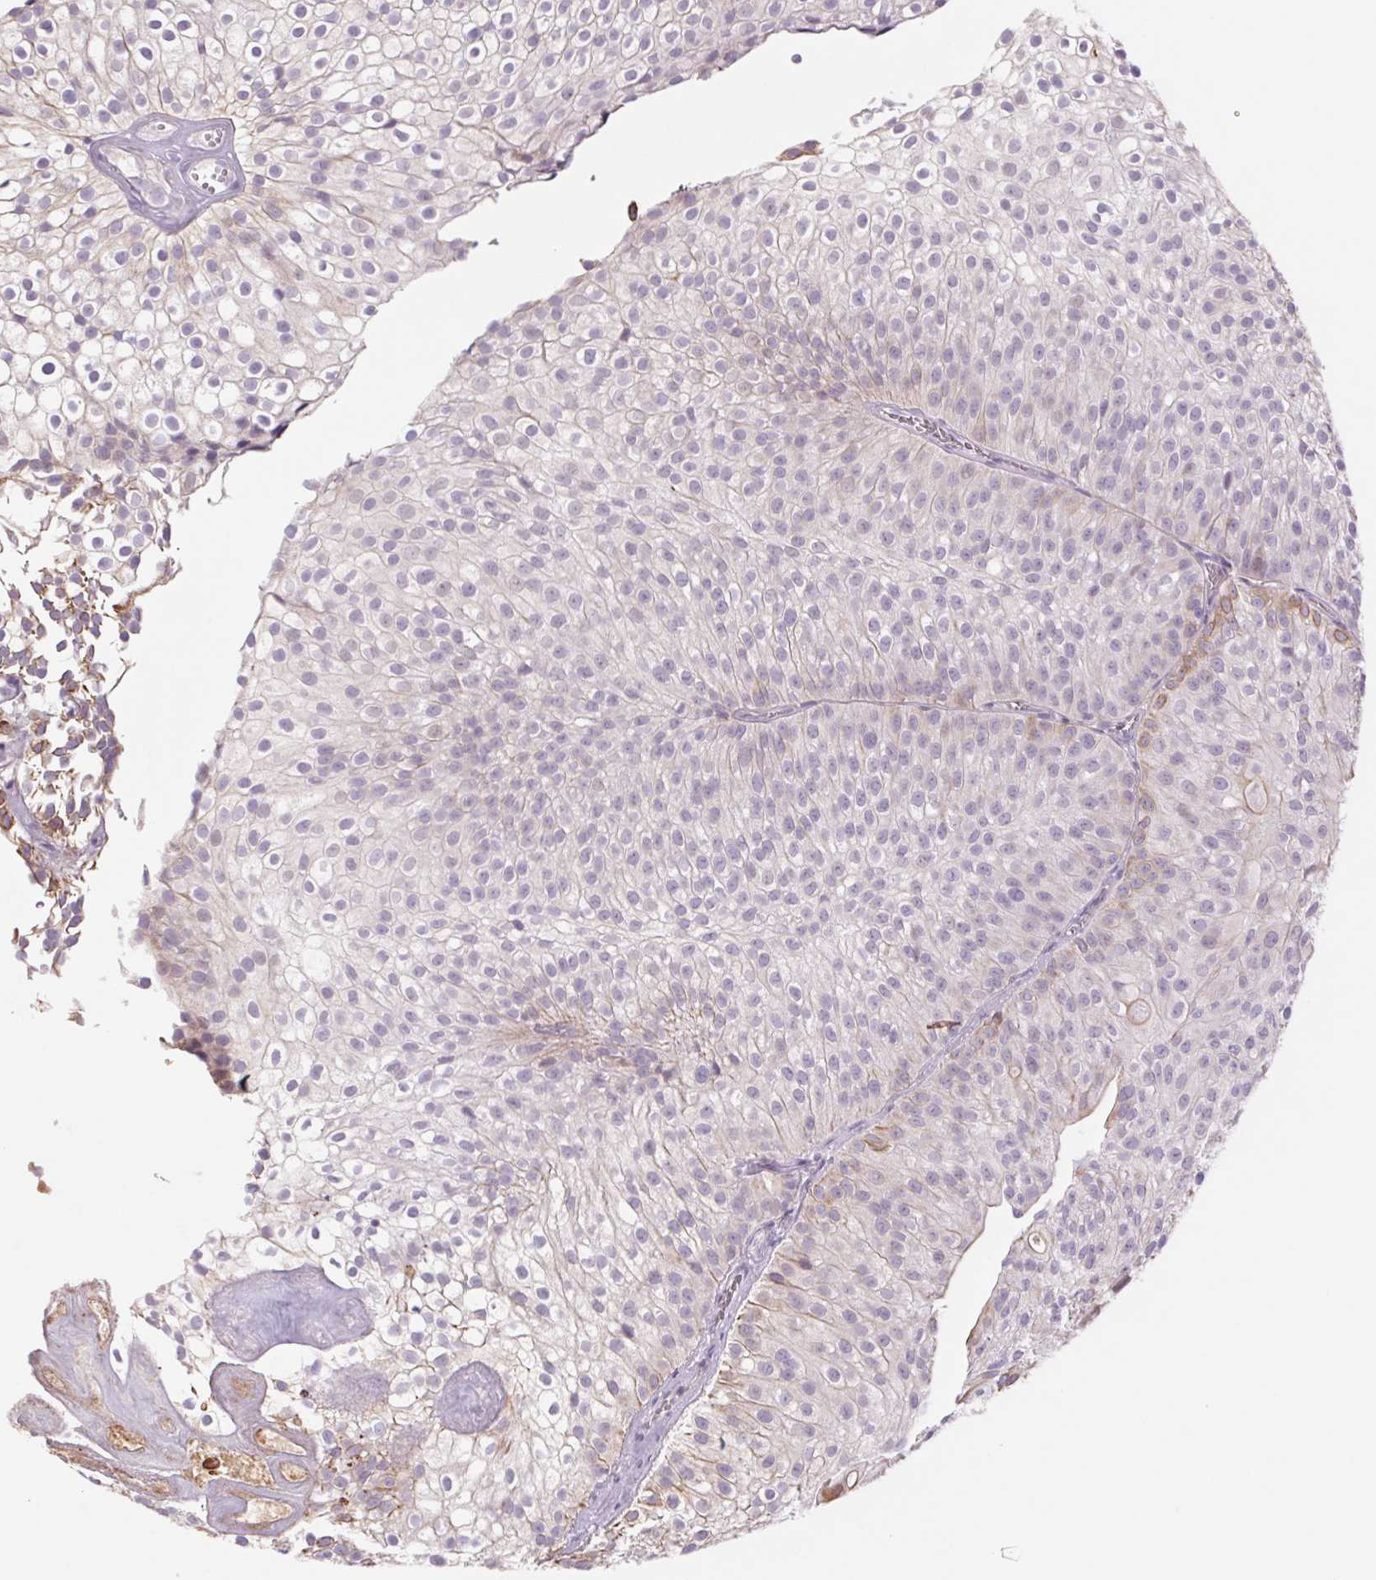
{"staining": {"intensity": "weak", "quantity": "<25%", "location": "cytoplasmic/membranous"}, "tissue": "urothelial cancer", "cell_type": "Tumor cells", "image_type": "cancer", "snomed": [{"axis": "morphology", "description": "Urothelial carcinoma, Low grade"}, {"axis": "topography", "description": "Urinary bladder"}], "caption": "Urothelial cancer was stained to show a protein in brown. There is no significant staining in tumor cells. (DAB immunohistochemistry, high magnification).", "gene": "KRT1", "patient": {"sex": "male", "age": 70}}